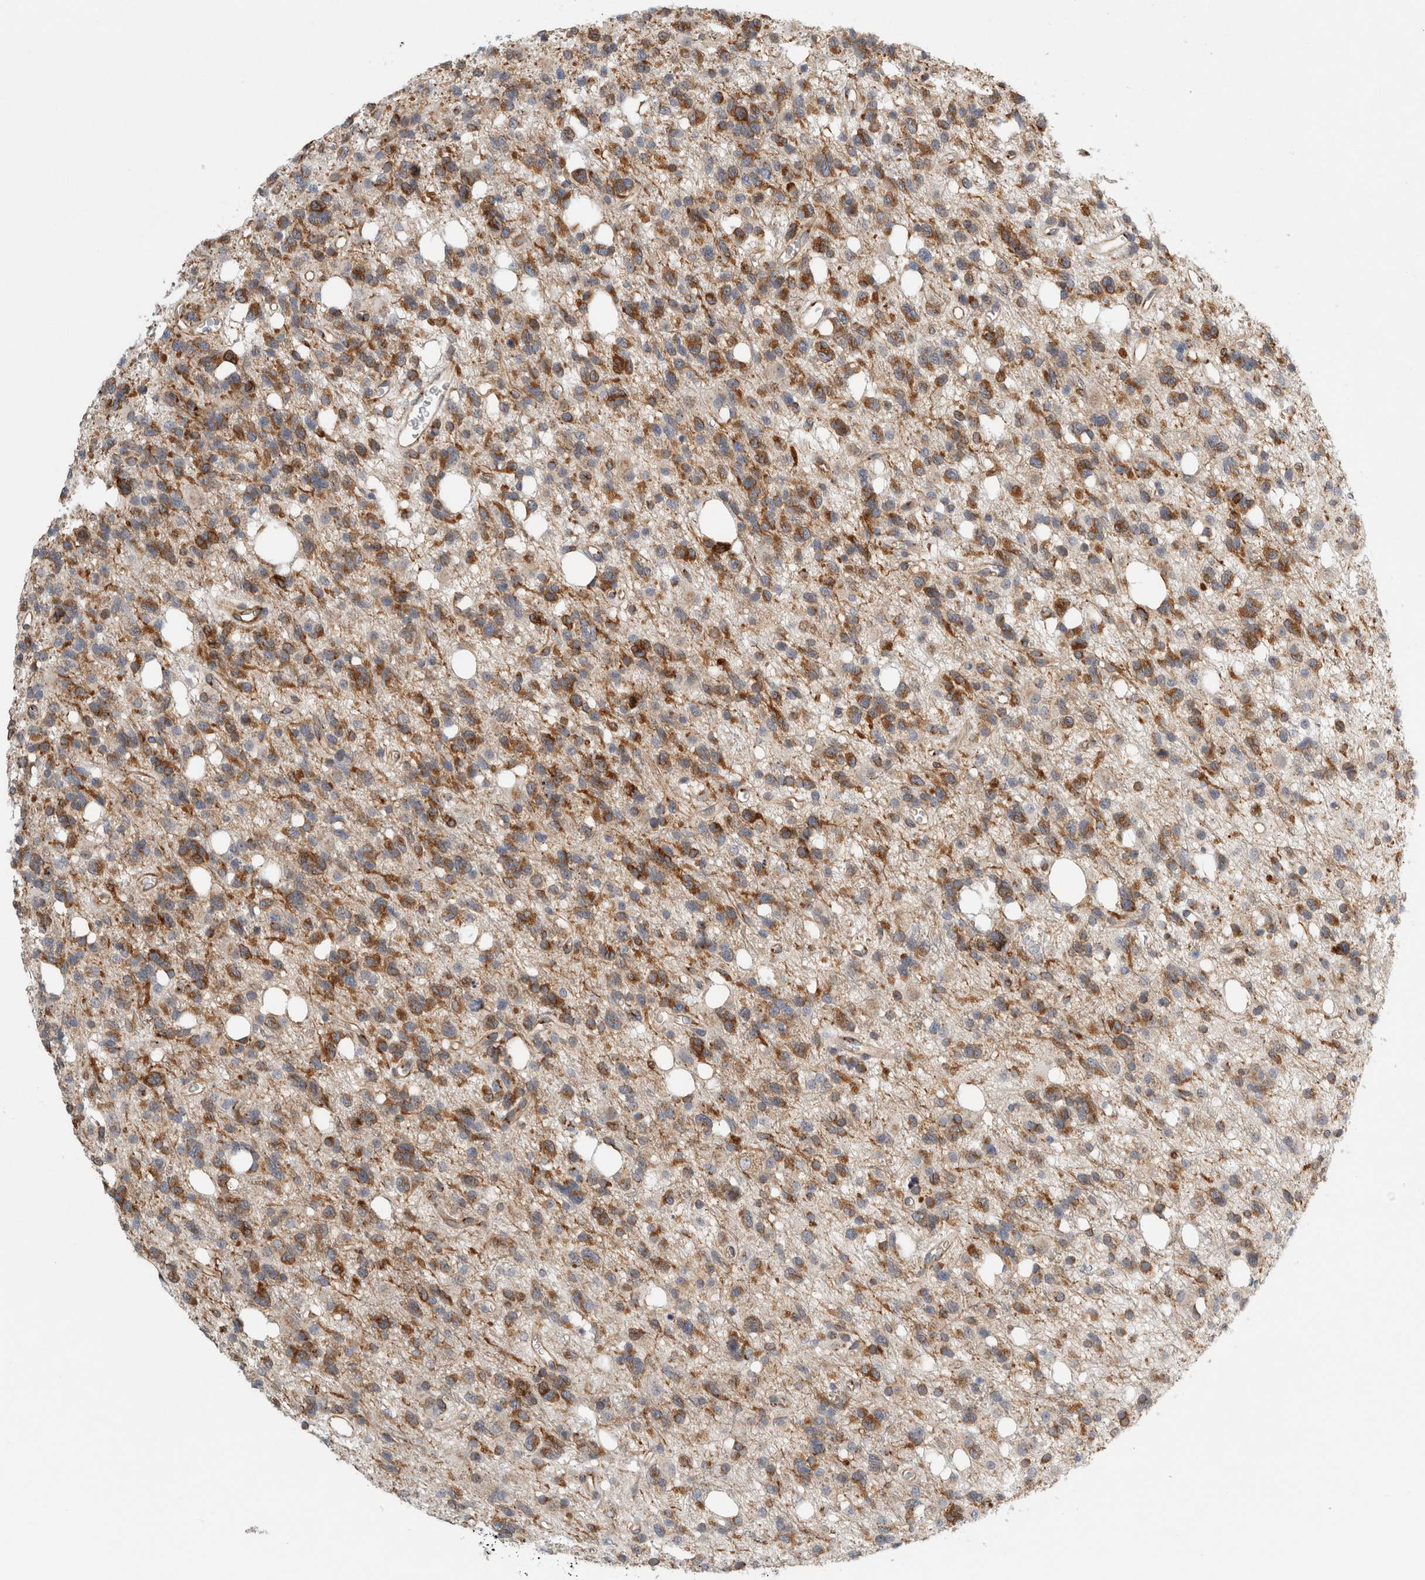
{"staining": {"intensity": "moderate", "quantity": ">75%", "location": "cytoplasmic/membranous"}, "tissue": "glioma", "cell_type": "Tumor cells", "image_type": "cancer", "snomed": [{"axis": "morphology", "description": "Glioma, malignant, High grade"}, {"axis": "topography", "description": "Brain"}], "caption": "Glioma stained with immunohistochemistry (IHC) exhibits moderate cytoplasmic/membranous expression in approximately >75% of tumor cells.", "gene": "PEX6", "patient": {"sex": "female", "age": 62}}